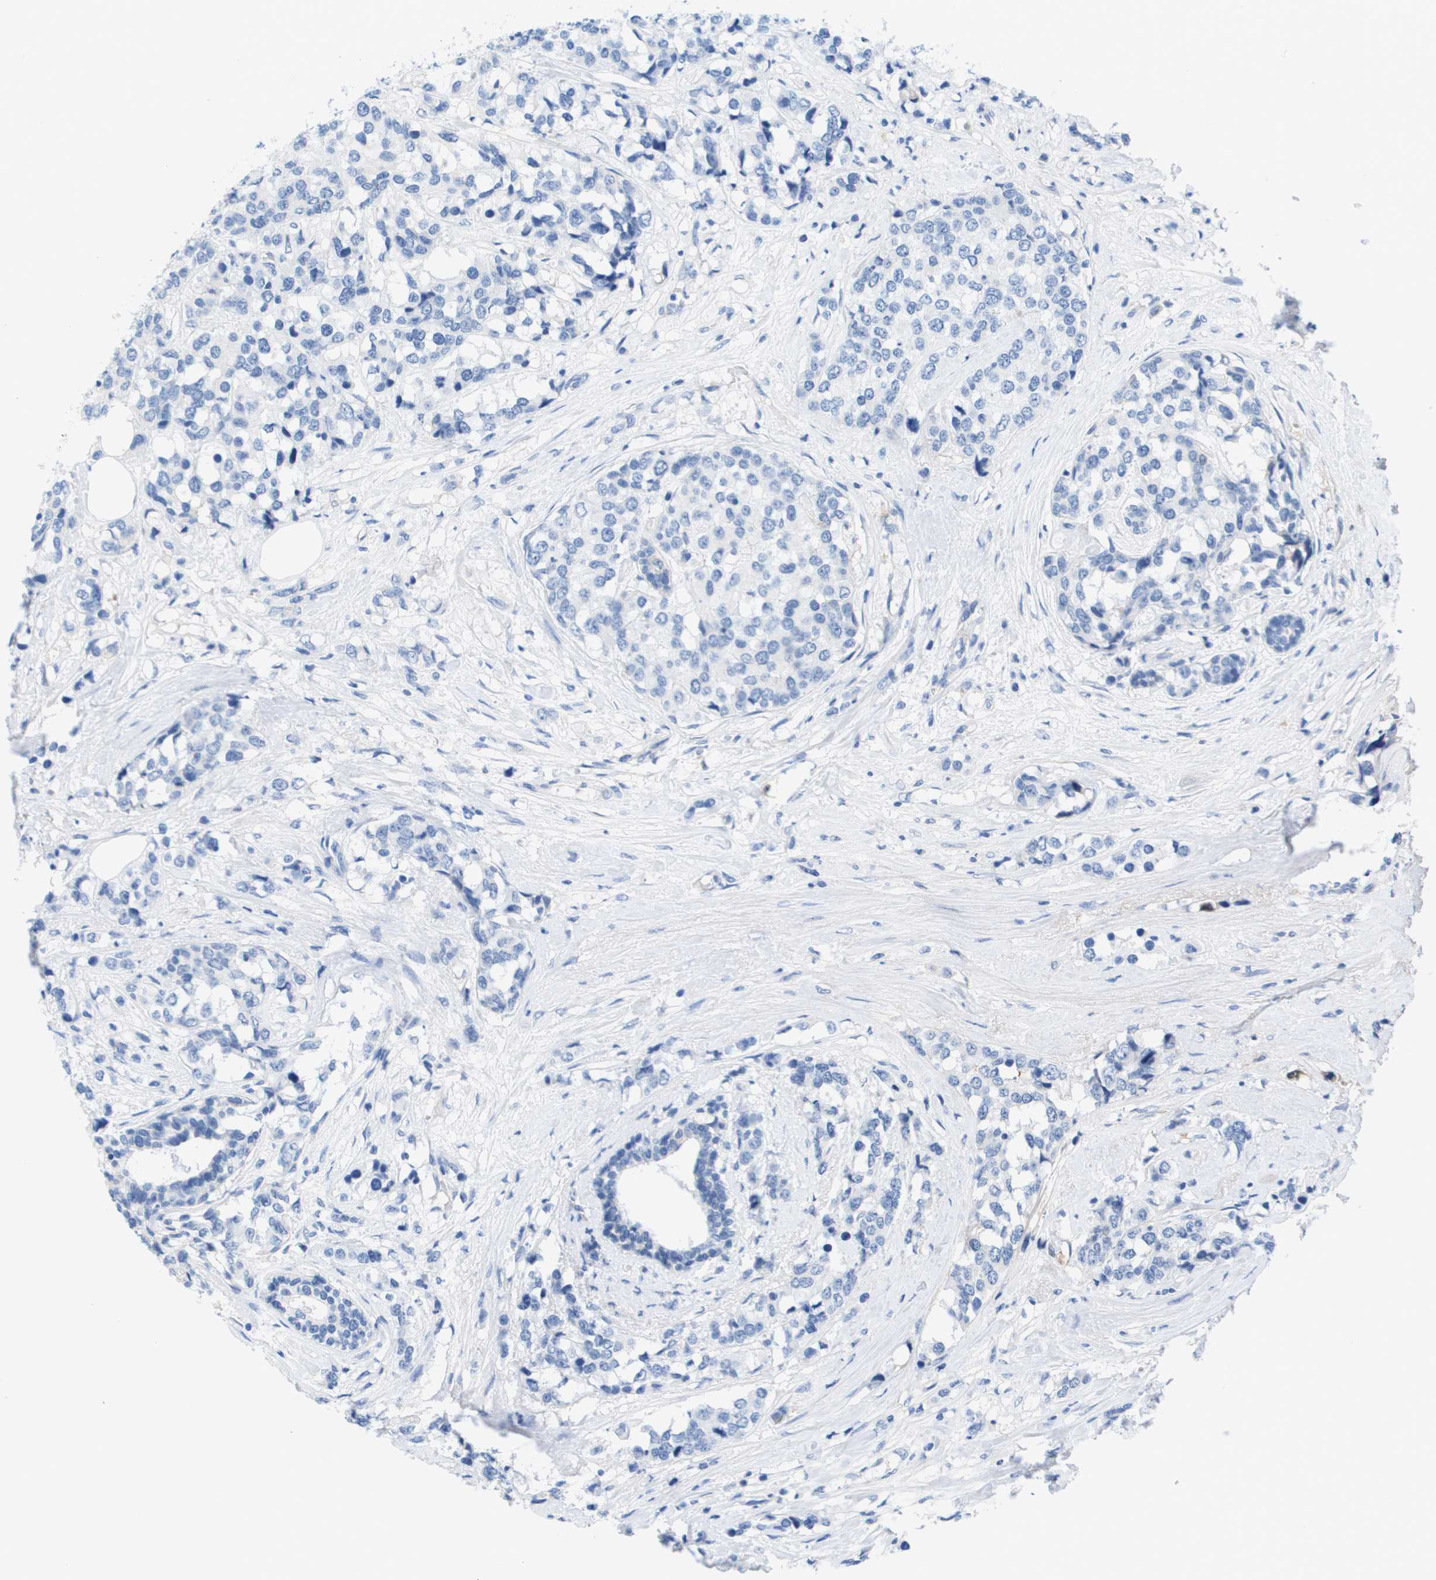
{"staining": {"intensity": "negative", "quantity": "none", "location": "none"}, "tissue": "breast cancer", "cell_type": "Tumor cells", "image_type": "cancer", "snomed": [{"axis": "morphology", "description": "Lobular carcinoma"}, {"axis": "topography", "description": "Breast"}], "caption": "High magnification brightfield microscopy of breast cancer stained with DAB (brown) and counterstained with hematoxylin (blue): tumor cells show no significant expression. (DAB IHC visualized using brightfield microscopy, high magnification).", "gene": "APOA1", "patient": {"sex": "female", "age": 59}}